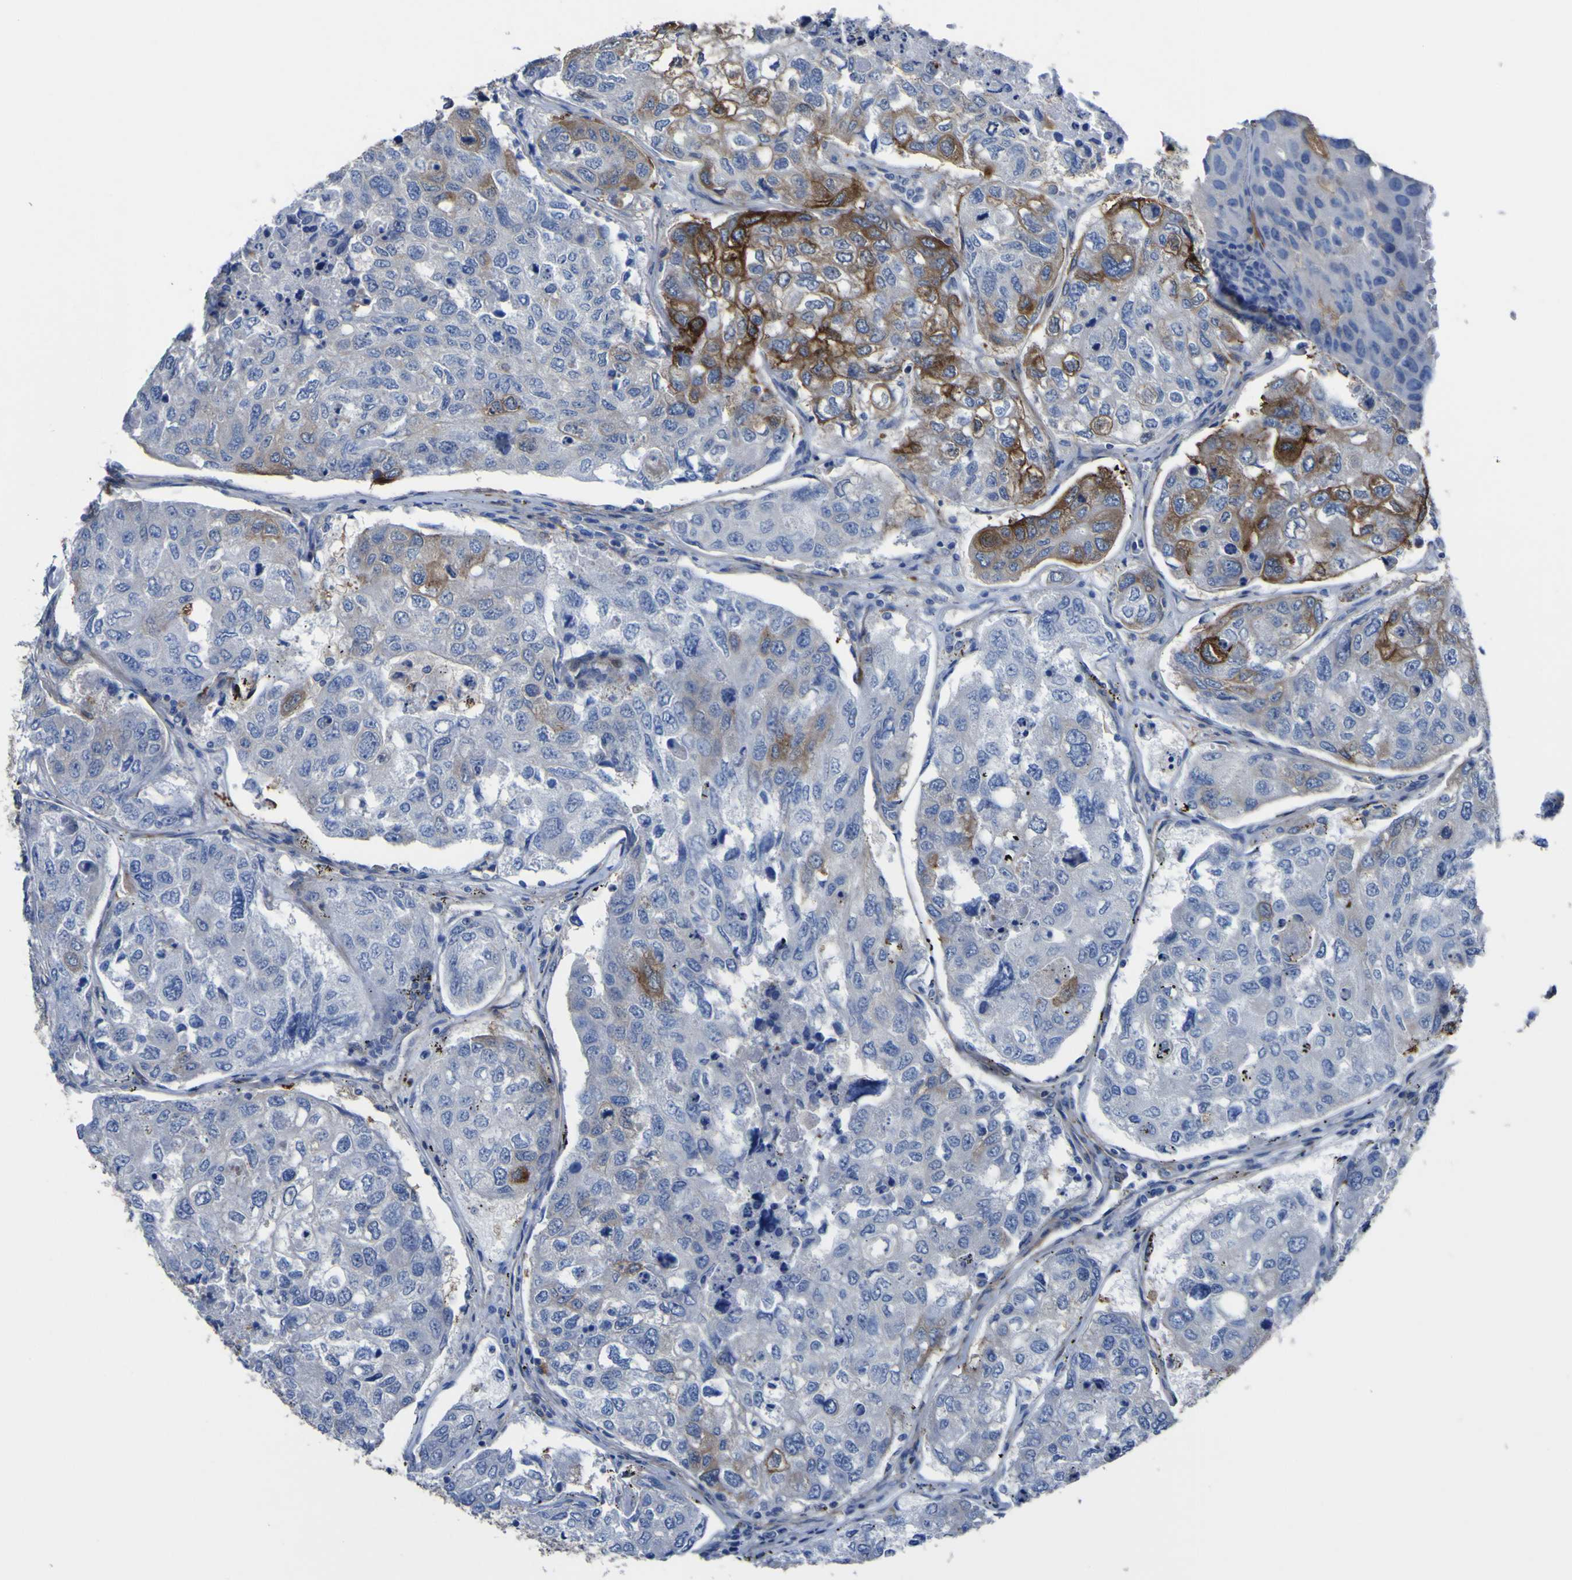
{"staining": {"intensity": "strong", "quantity": "<25%", "location": "cytoplasmic/membranous"}, "tissue": "urothelial cancer", "cell_type": "Tumor cells", "image_type": "cancer", "snomed": [{"axis": "morphology", "description": "Urothelial carcinoma, High grade"}, {"axis": "topography", "description": "Lymph node"}, {"axis": "topography", "description": "Urinary bladder"}], "caption": "A brown stain highlights strong cytoplasmic/membranous expression of a protein in urothelial cancer tumor cells.", "gene": "AGO4", "patient": {"sex": "male", "age": 51}}